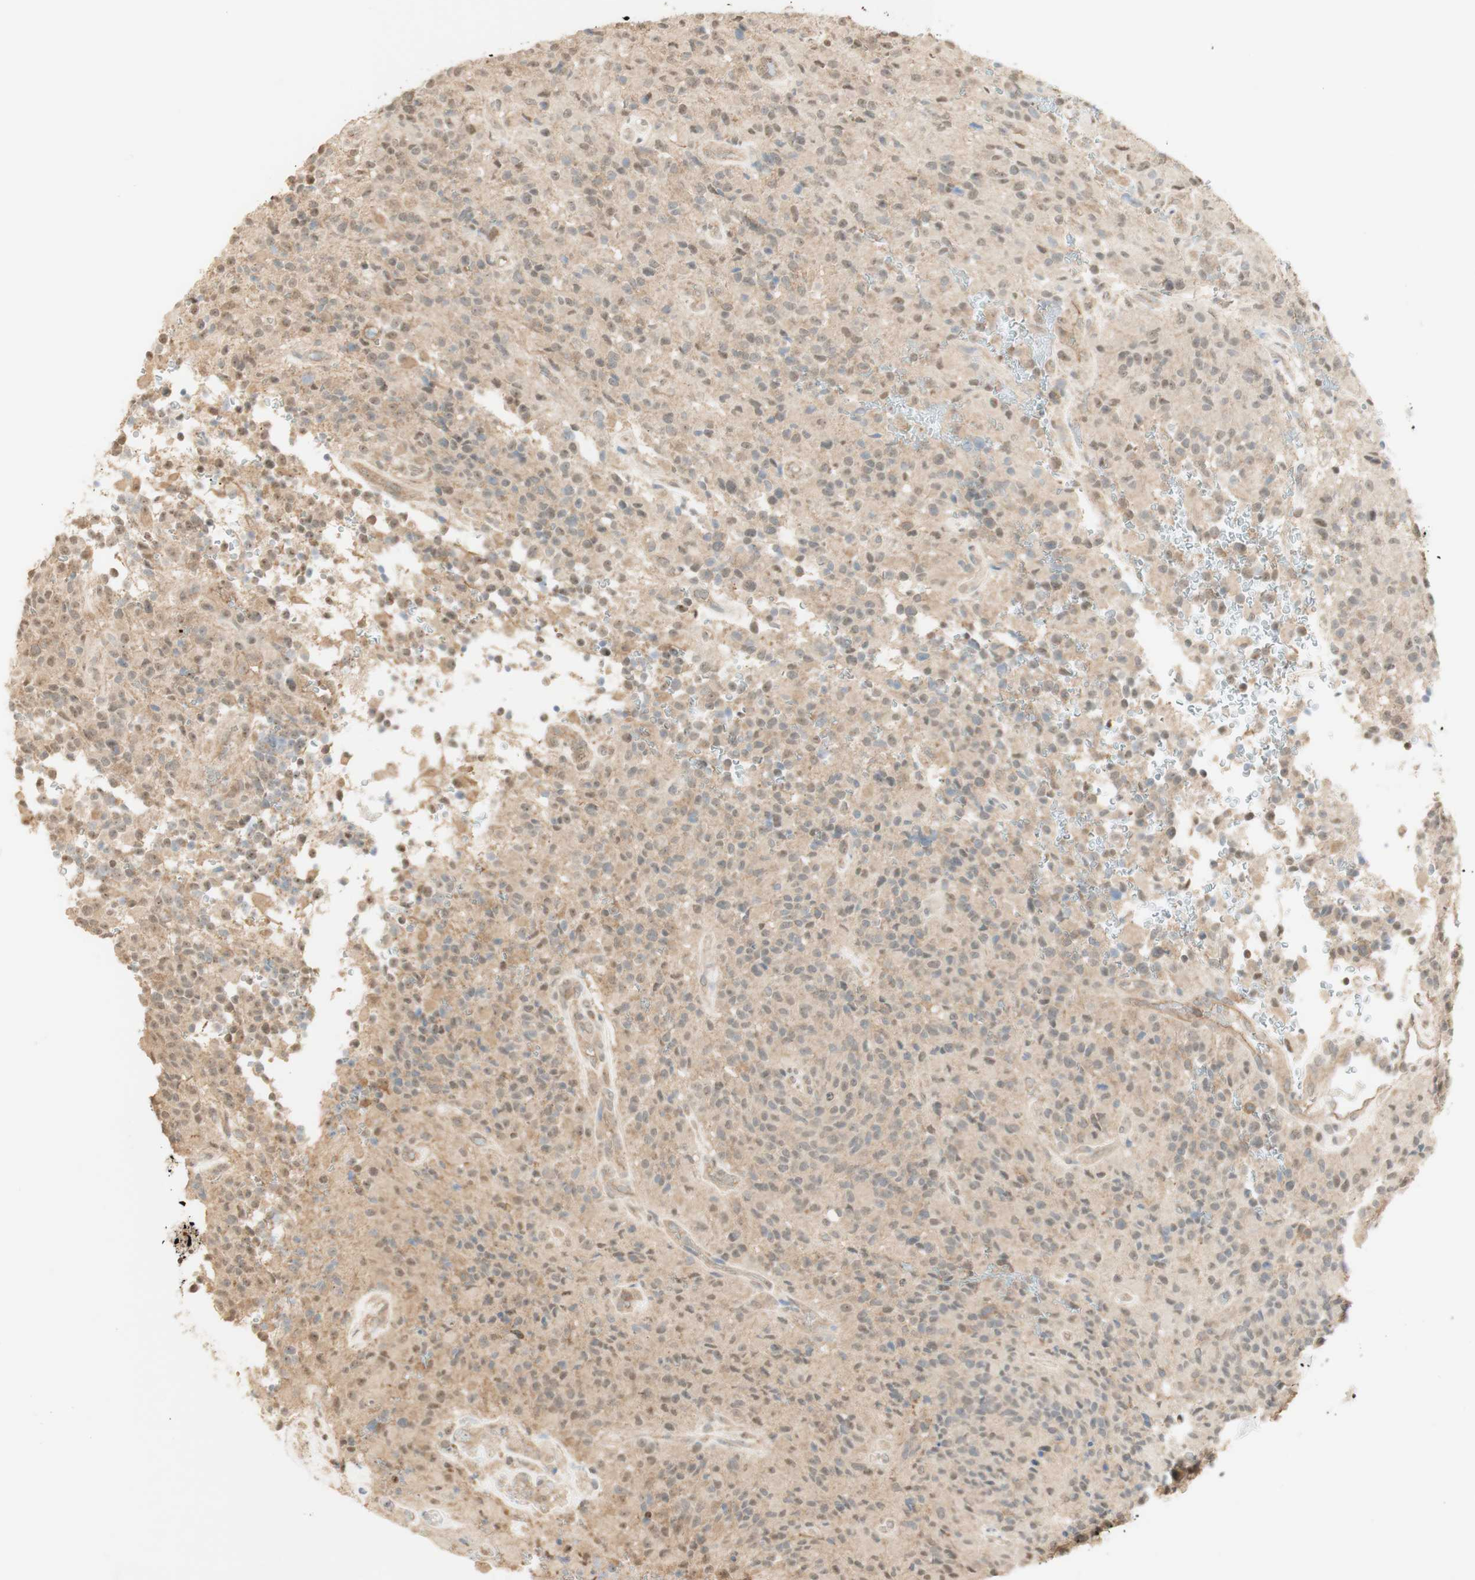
{"staining": {"intensity": "weak", "quantity": "25%-75%", "location": "cytoplasmic/membranous"}, "tissue": "glioma", "cell_type": "Tumor cells", "image_type": "cancer", "snomed": [{"axis": "morphology", "description": "Glioma, malignant, High grade"}, {"axis": "topography", "description": "Brain"}], "caption": "A micrograph of malignant glioma (high-grade) stained for a protein exhibits weak cytoplasmic/membranous brown staining in tumor cells.", "gene": "SPINT2", "patient": {"sex": "male", "age": 71}}